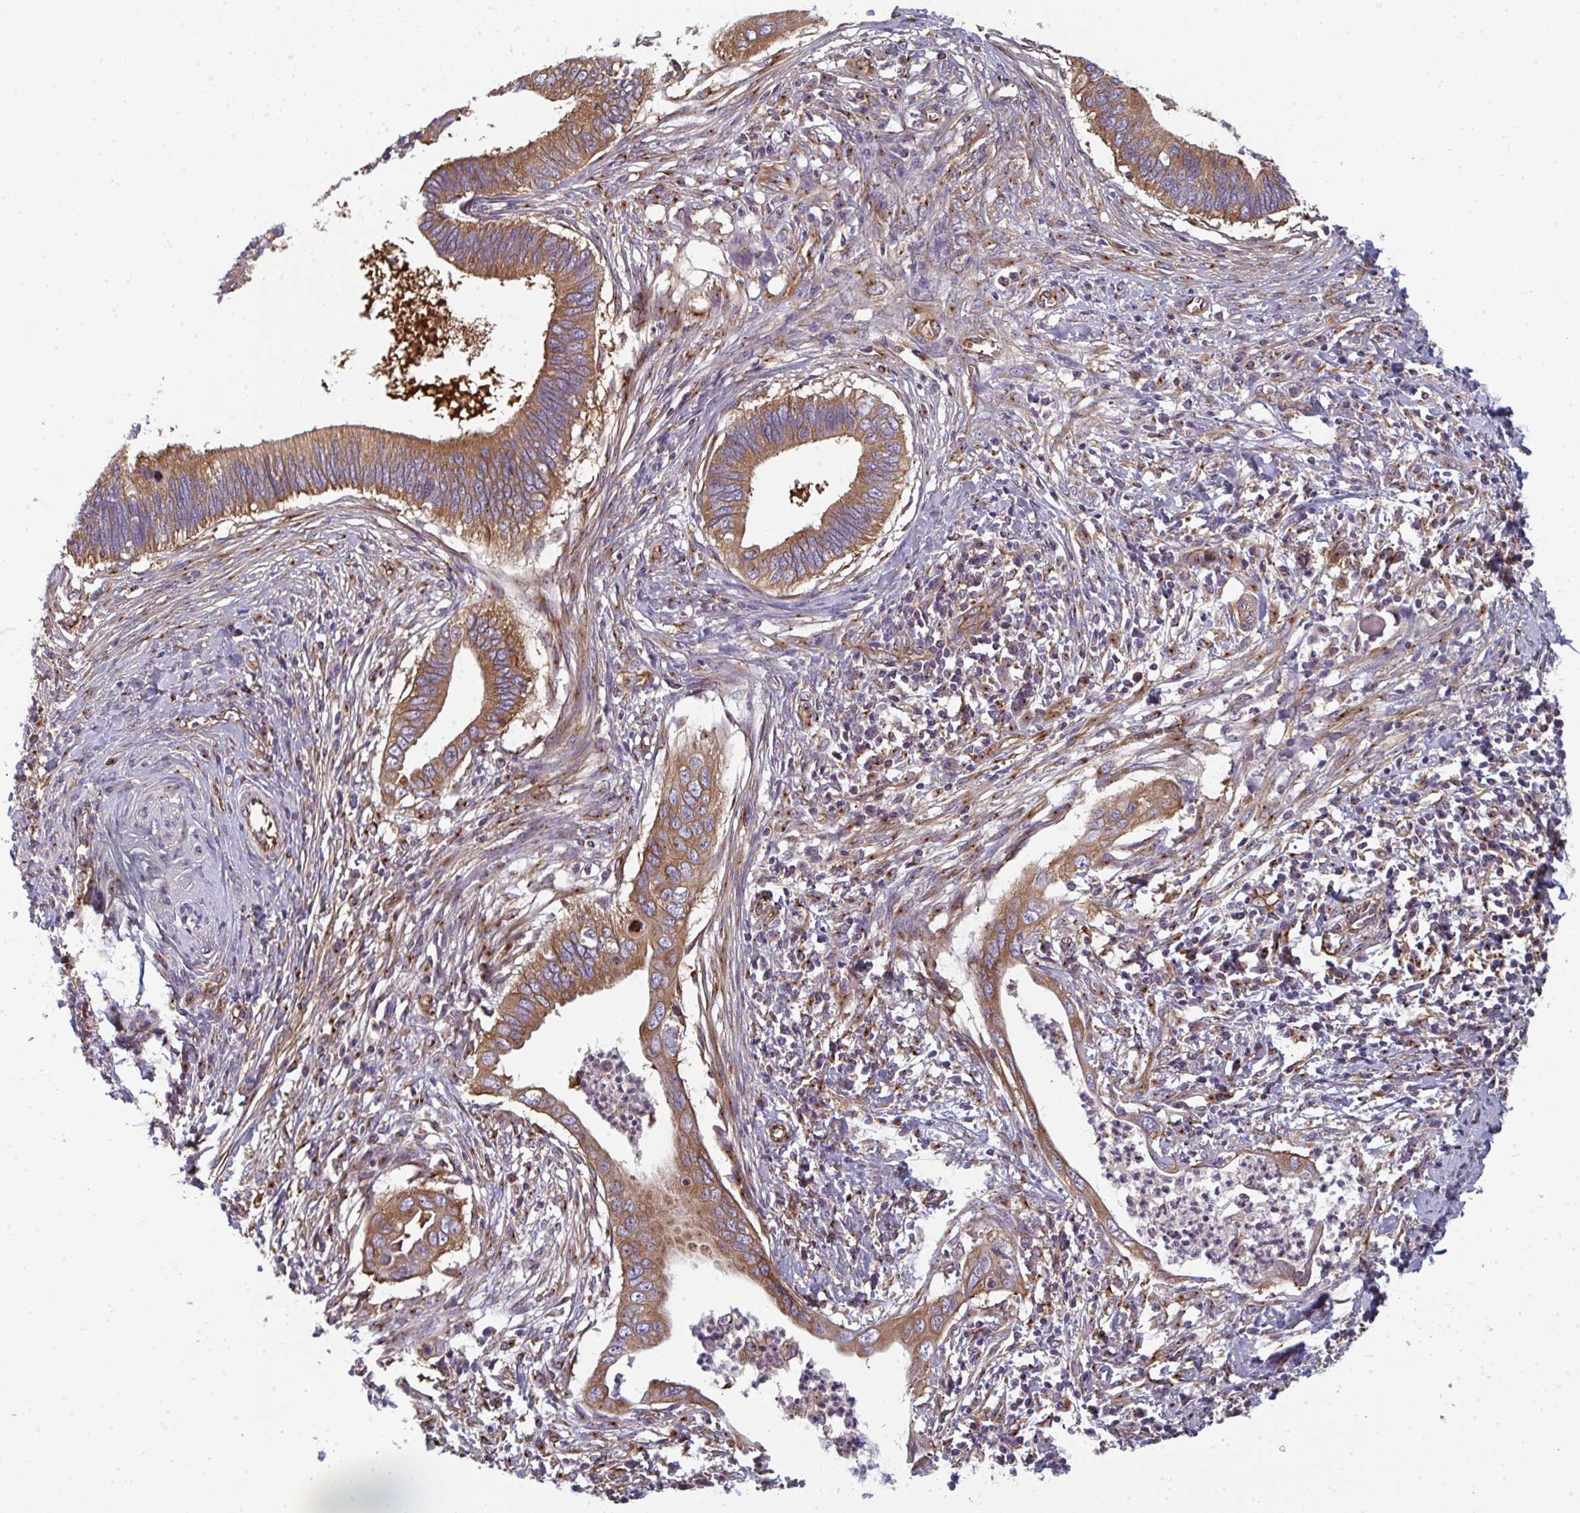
{"staining": {"intensity": "moderate", "quantity": ">75%", "location": "cytoplasmic/membranous"}, "tissue": "cervical cancer", "cell_type": "Tumor cells", "image_type": "cancer", "snomed": [{"axis": "morphology", "description": "Adenocarcinoma, NOS"}, {"axis": "topography", "description": "Cervix"}], "caption": "IHC of cervical adenocarcinoma shows medium levels of moderate cytoplasmic/membranous expression in about >75% of tumor cells.", "gene": "DYNC1I2", "patient": {"sex": "female", "age": 42}}